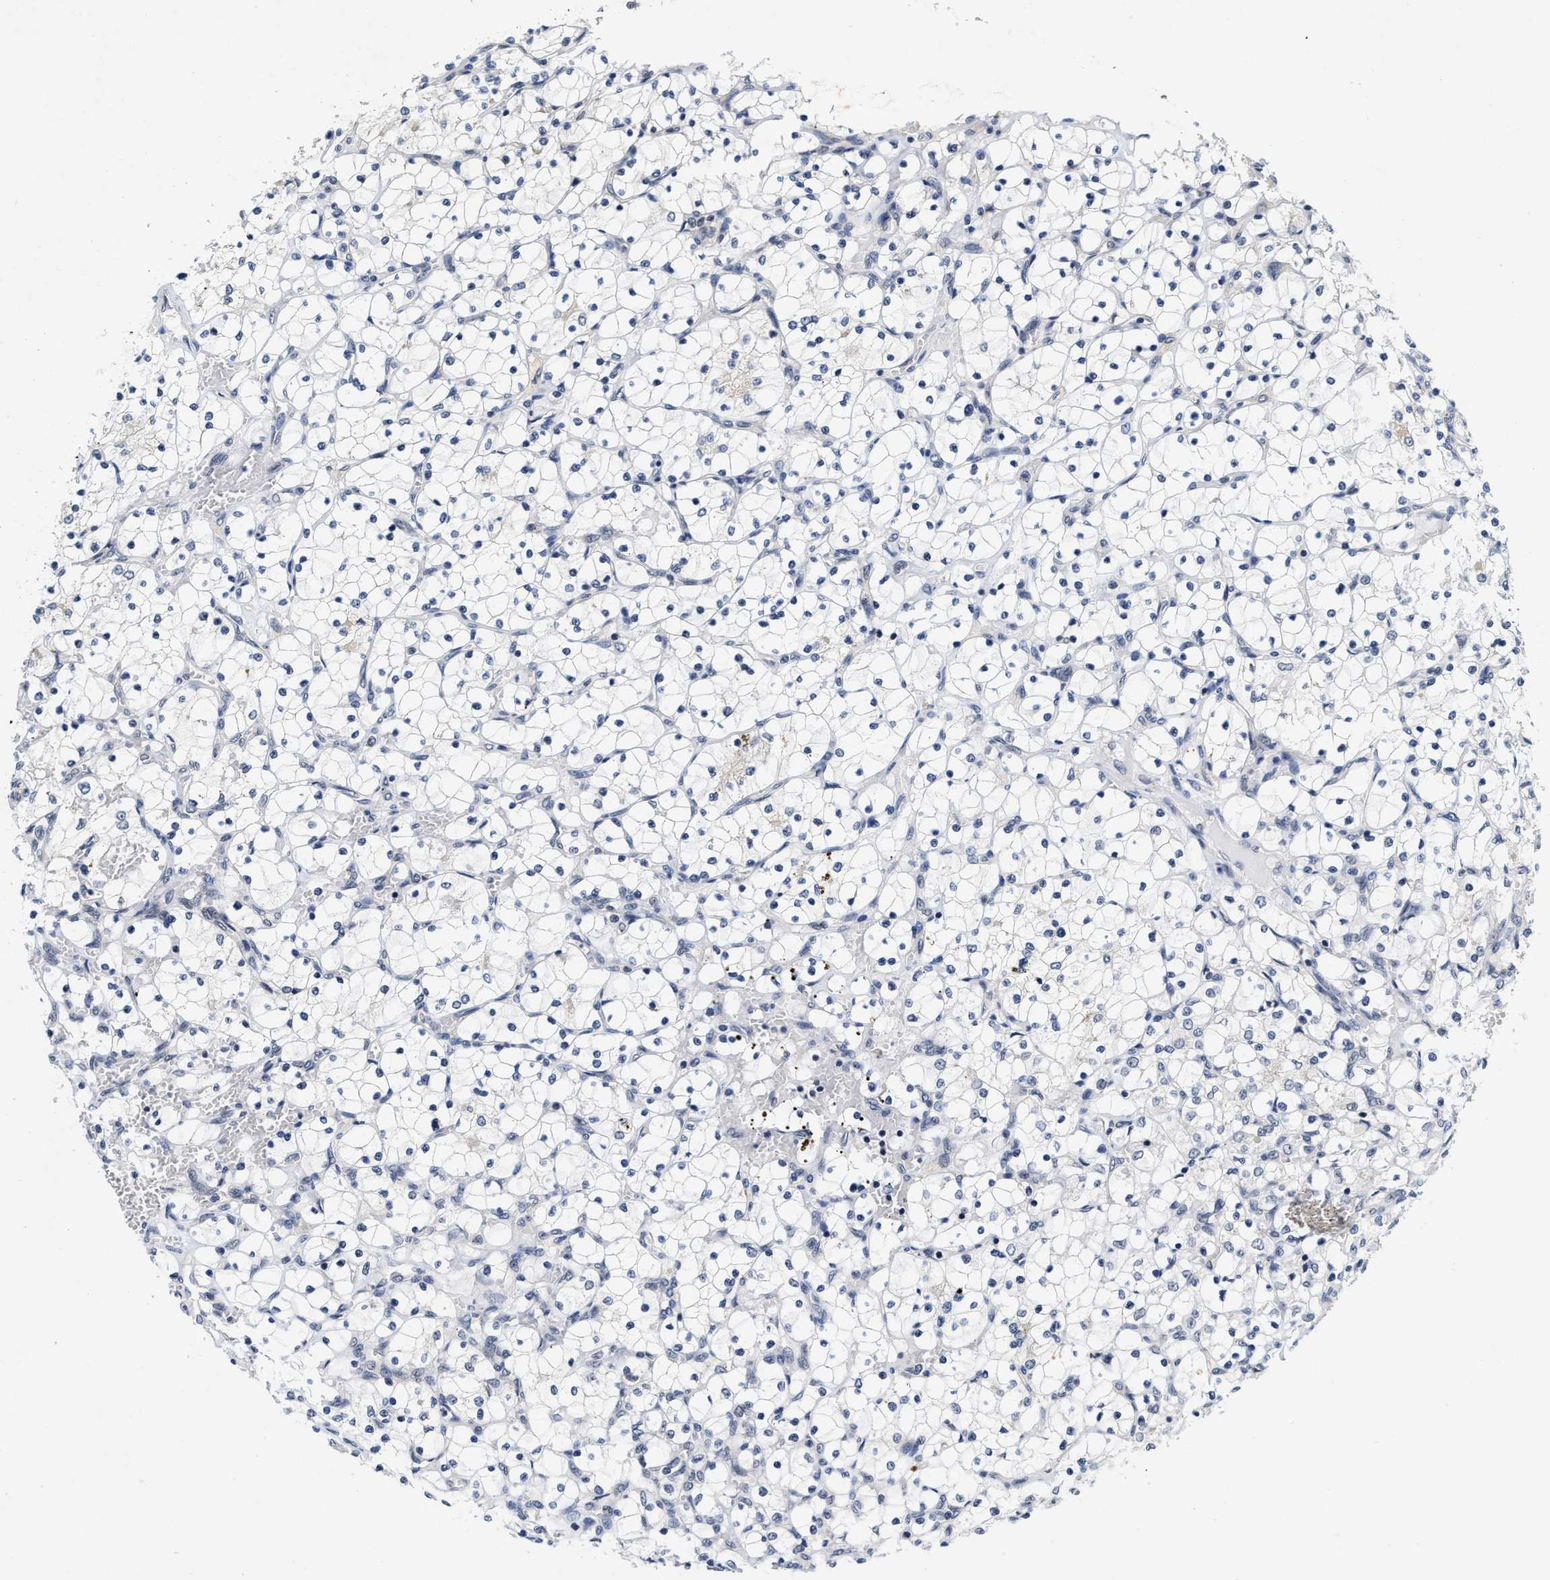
{"staining": {"intensity": "negative", "quantity": "none", "location": "none"}, "tissue": "renal cancer", "cell_type": "Tumor cells", "image_type": "cancer", "snomed": [{"axis": "morphology", "description": "Adenocarcinoma, NOS"}, {"axis": "topography", "description": "Kidney"}], "caption": "Renal cancer was stained to show a protein in brown. There is no significant positivity in tumor cells. (DAB (3,3'-diaminobenzidine) IHC visualized using brightfield microscopy, high magnification).", "gene": "INIP", "patient": {"sex": "female", "age": 69}}